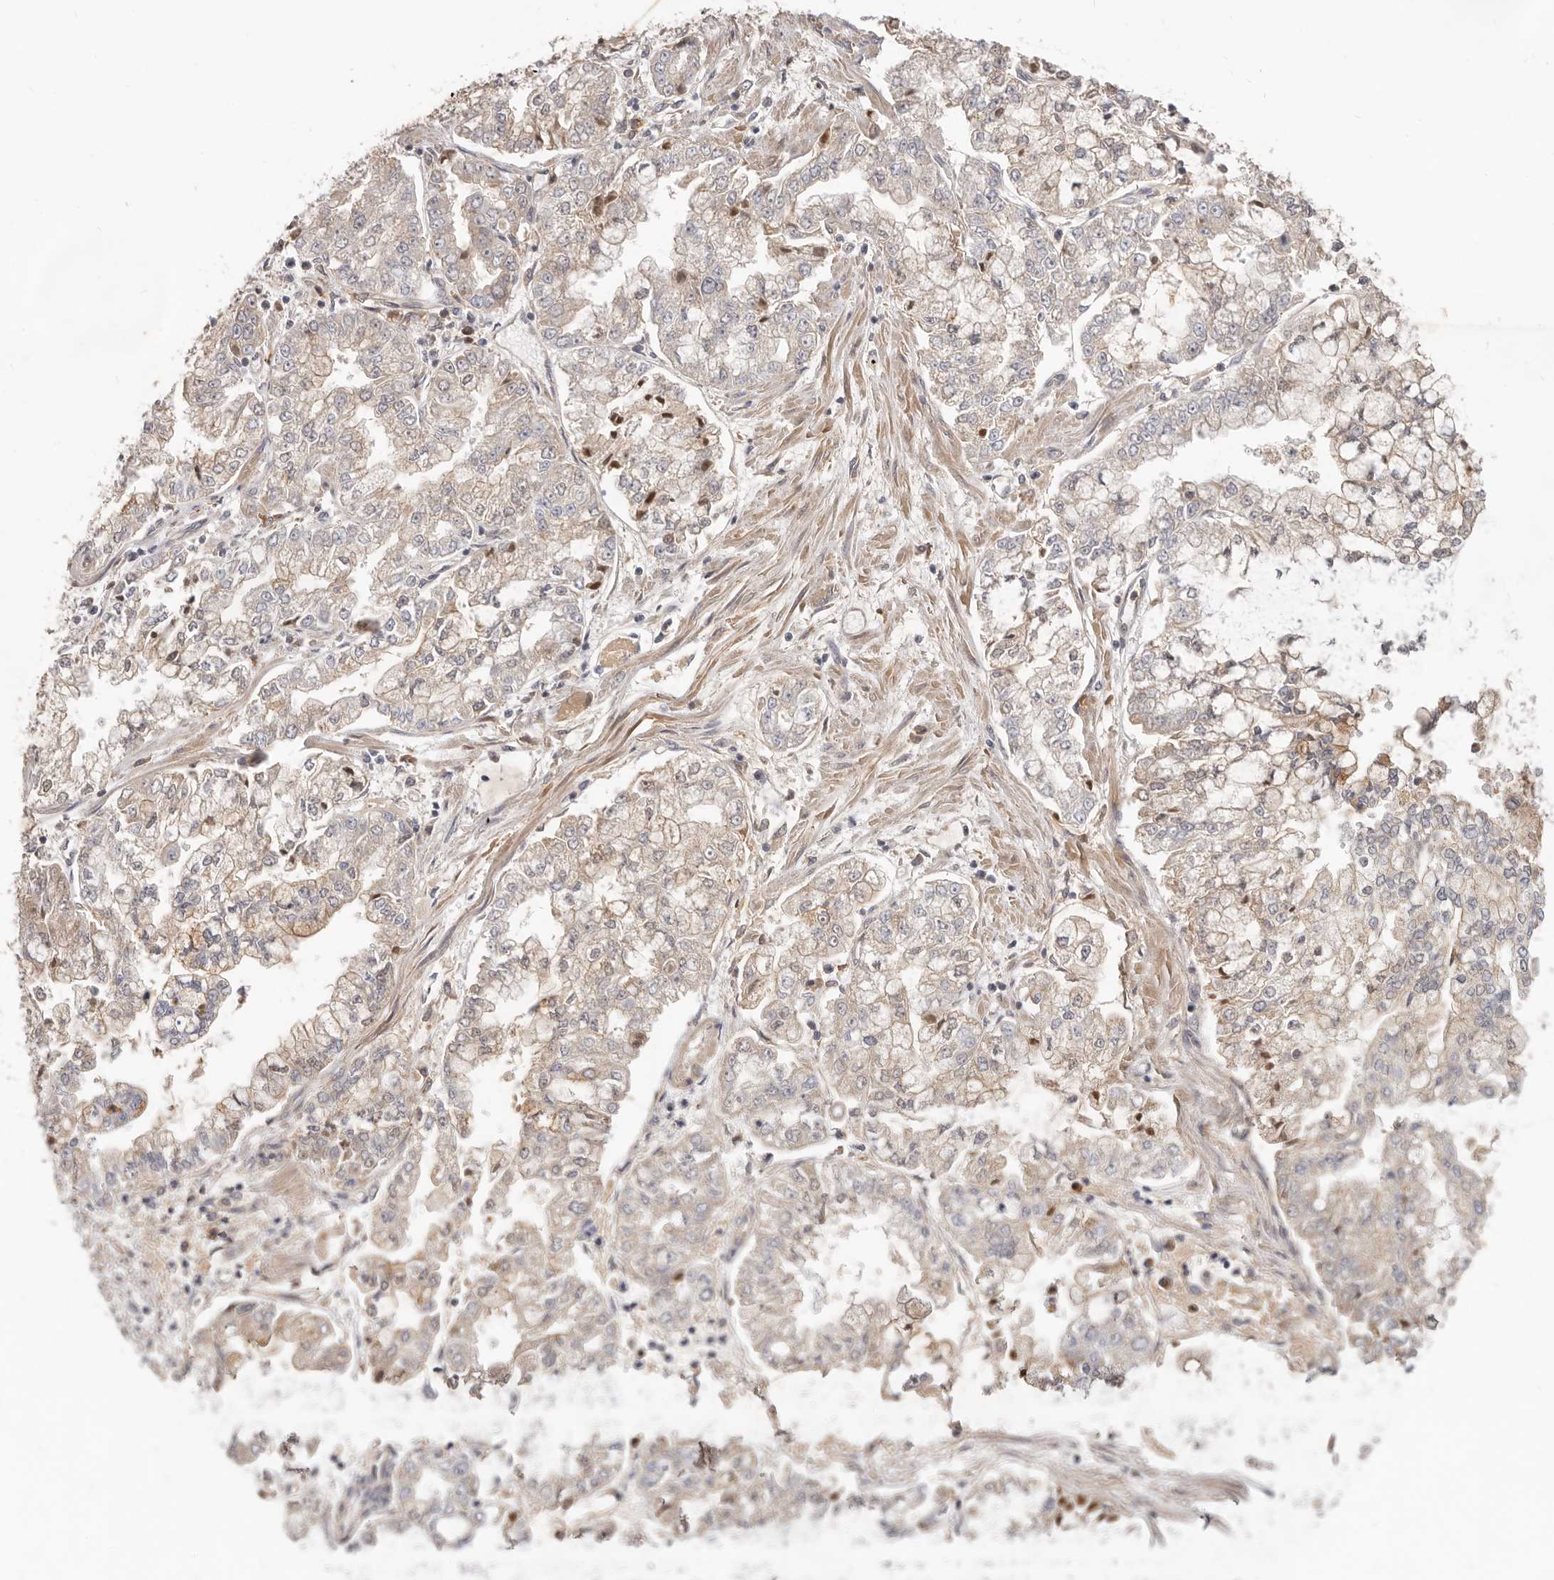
{"staining": {"intensity": "weak", "quantity": ">75%", "location": "cytoplasmic/membranous"}, "tissue": "stomach cancer", "cell_type": "Tumor cells", "image_type": "cancer", "snomed": [{"axis": "morphology", "description": "Adenocarcinoma, NOS"}, {"axis": "topography", "description": "Stomach"}], "caption": "The immunohistochemical stain shows weak cytoplasmic/membranous staining in tumor cells of adenocarcinoma (stomach) tissue. Nuclei are stained in blue.", "gene": "USP49", "patient": {"sex": "male", "age": 76}}